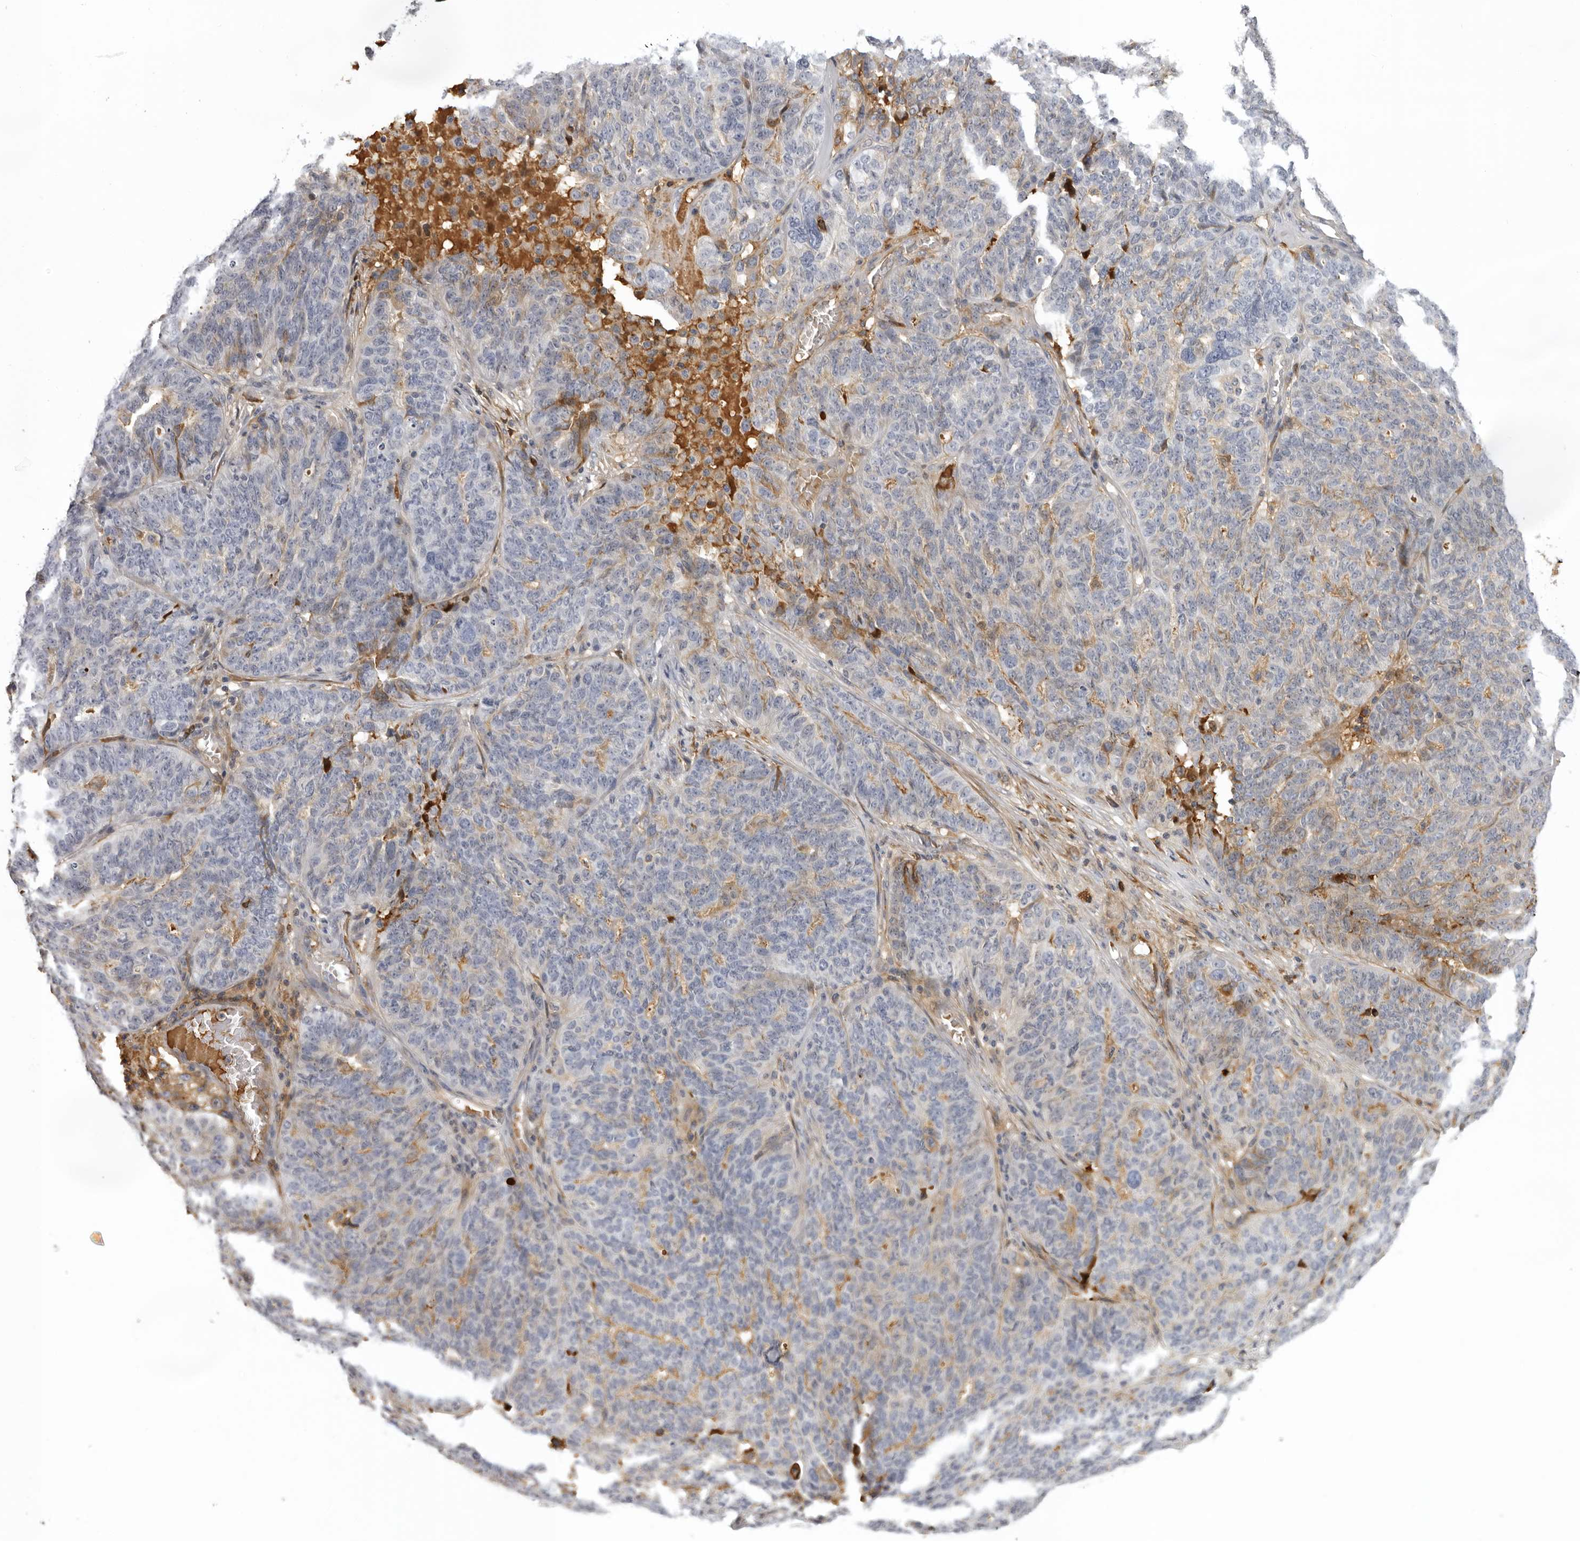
{"staining": {"intensity": "negative", "quantity": "none", "location": "none"}, "tissue": "ovarian cancer", "cell_type": "Tumor cells", "image_type": "cancer", "snomed": [{"axis": "morphology", "description": "Cystadenocarcinoma, serous, NOS"}, {"axis": "topography", "description": "Ovary"}], "caption": "Photomicrograph shows no protein positivity in tumor cells of ovarian serous cystadenocarcinoma tissue. (Immunohistochemistry, brightfield microscopy, high magnification).", "gene": "PLEKHF2", "patient": {"sex": "female", "age": 59}}